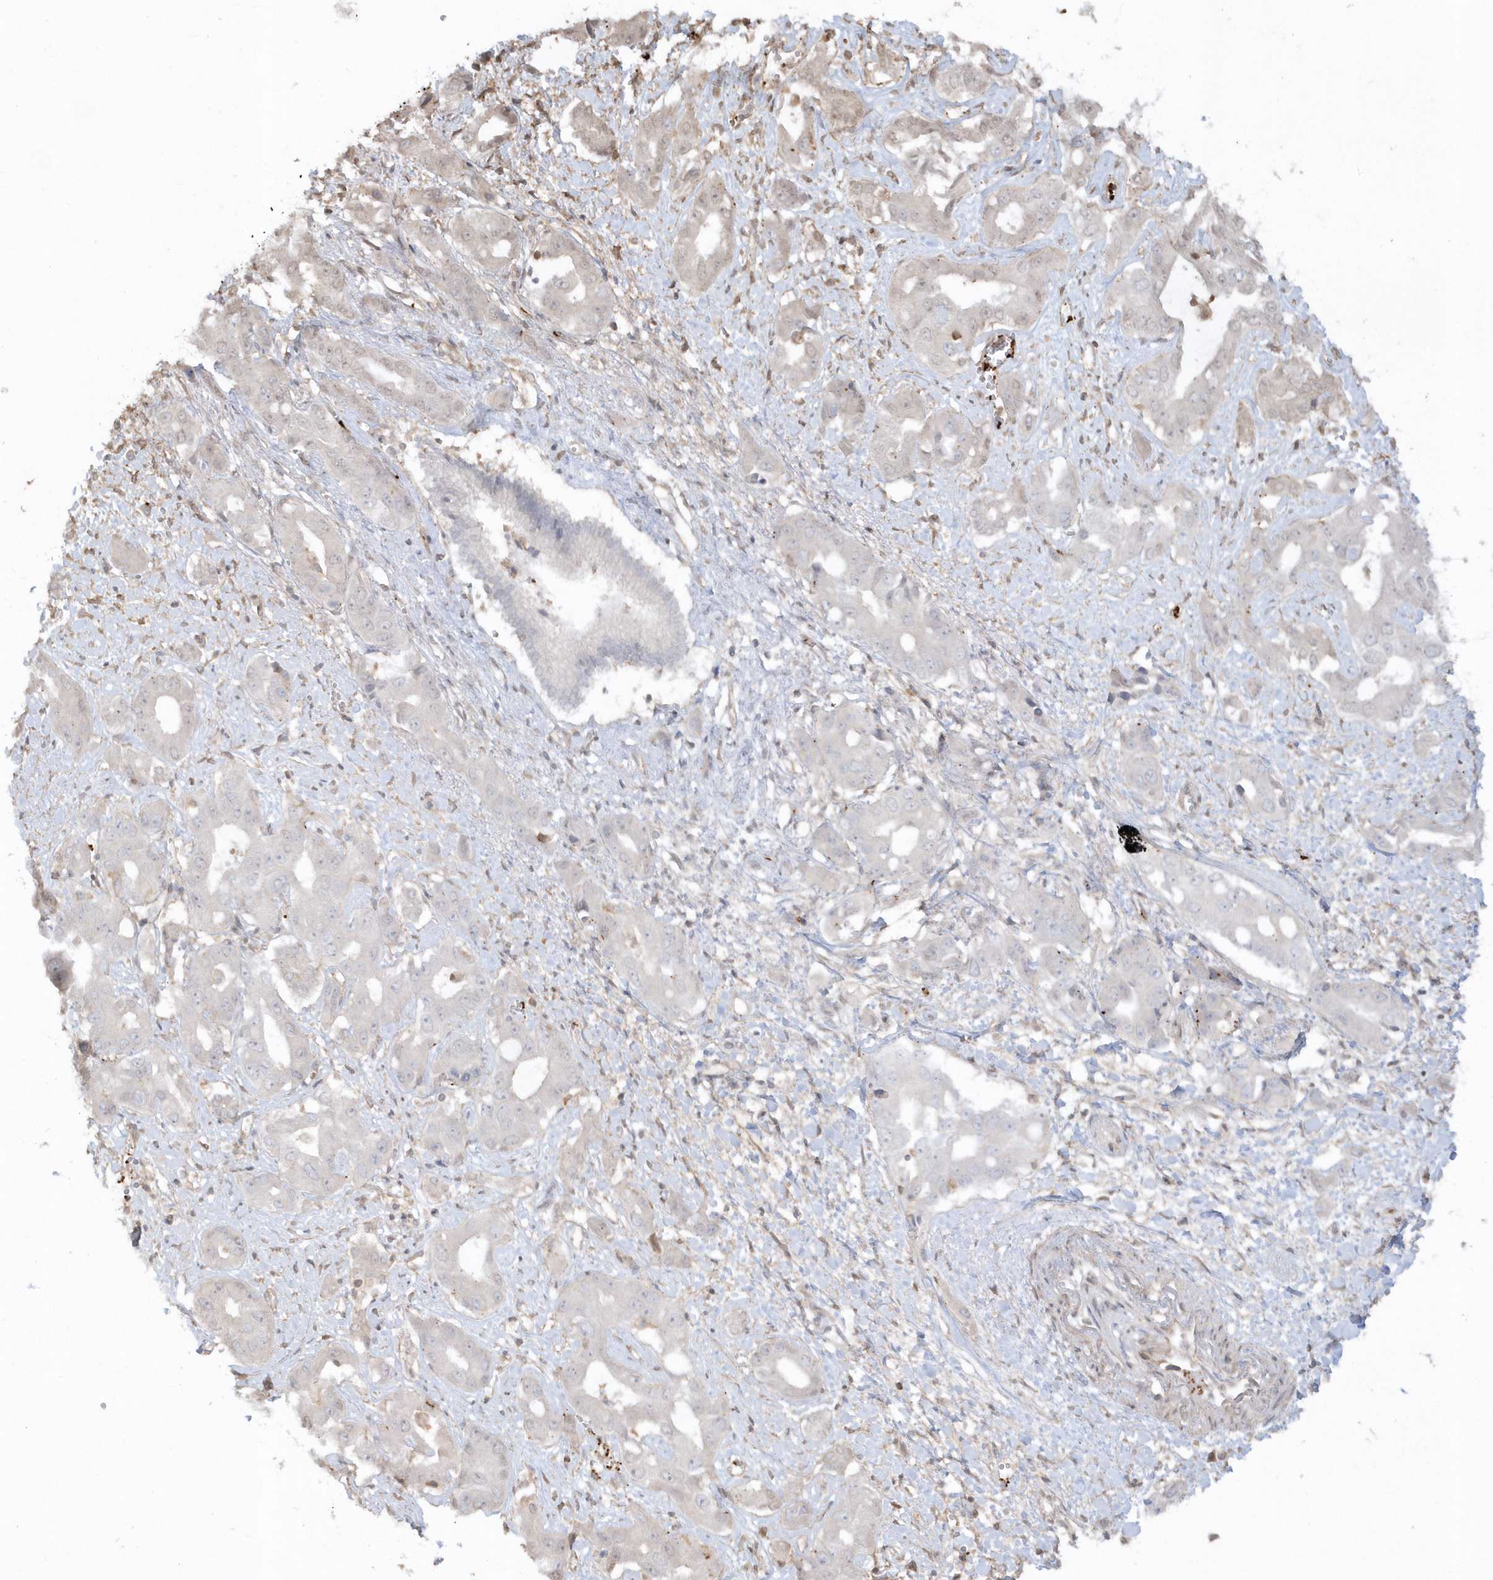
{"staining": {"intensity": "weak", "quantity": "<25%", "location": "cytoplasmic/membranous"}, "tissue": "liver cancer", "cell_type": "Tumor cells", "image_type": "cancer", "snomed": [{"axis": "morphology", "description": "Cholangiocarcinoma"}, {"axis": "topography", "description": "Liver"}], "caption": "A photomicrograph of human liver cholangiocarcinoma is negative for staining in tumor cells.", "gene": "BSN", "patient": {"sex": "female", "age": 52}}